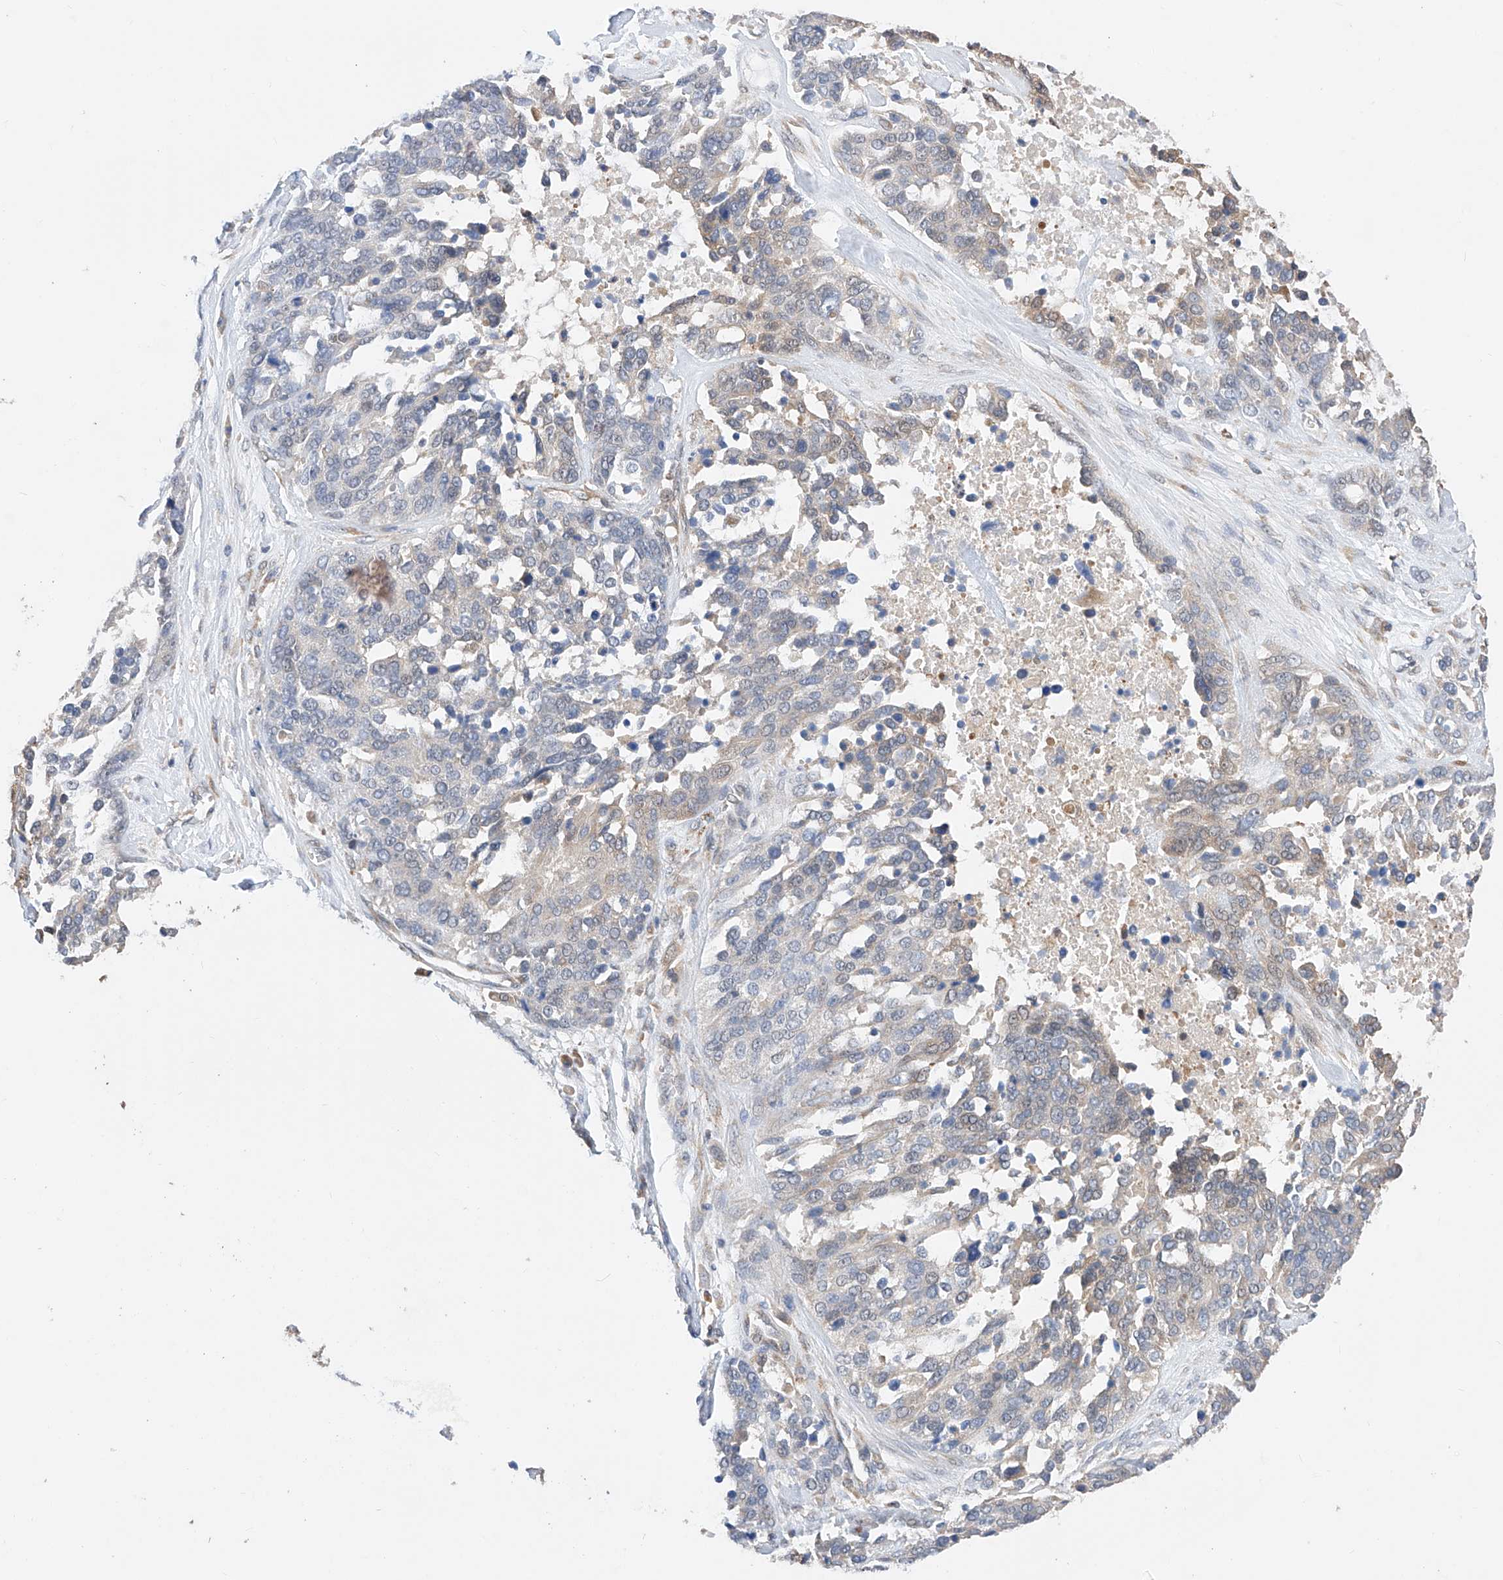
{"staining": {"intensity": "weak", "quantity": "<25%", "location": "cytoplasmic/membranous"}, "tissue": "ovarian cancer", "cell_type": "Tumor cells", "image_type": "cancer", "snomed": [{"axis": "morphology", "description": "Cystadenocarcinoma, serous, NOS"}, {"axis": "topography", "description": "Ovary"}], "caption": "Immunohistochemistry photomicrograph of ovarian serous cystadenocarcinoma stained for a protein (brown), which reveals no staining in tumor cells.", "gene": "ZSCAN4", "patient": {"sex": "female", "age": 44}}